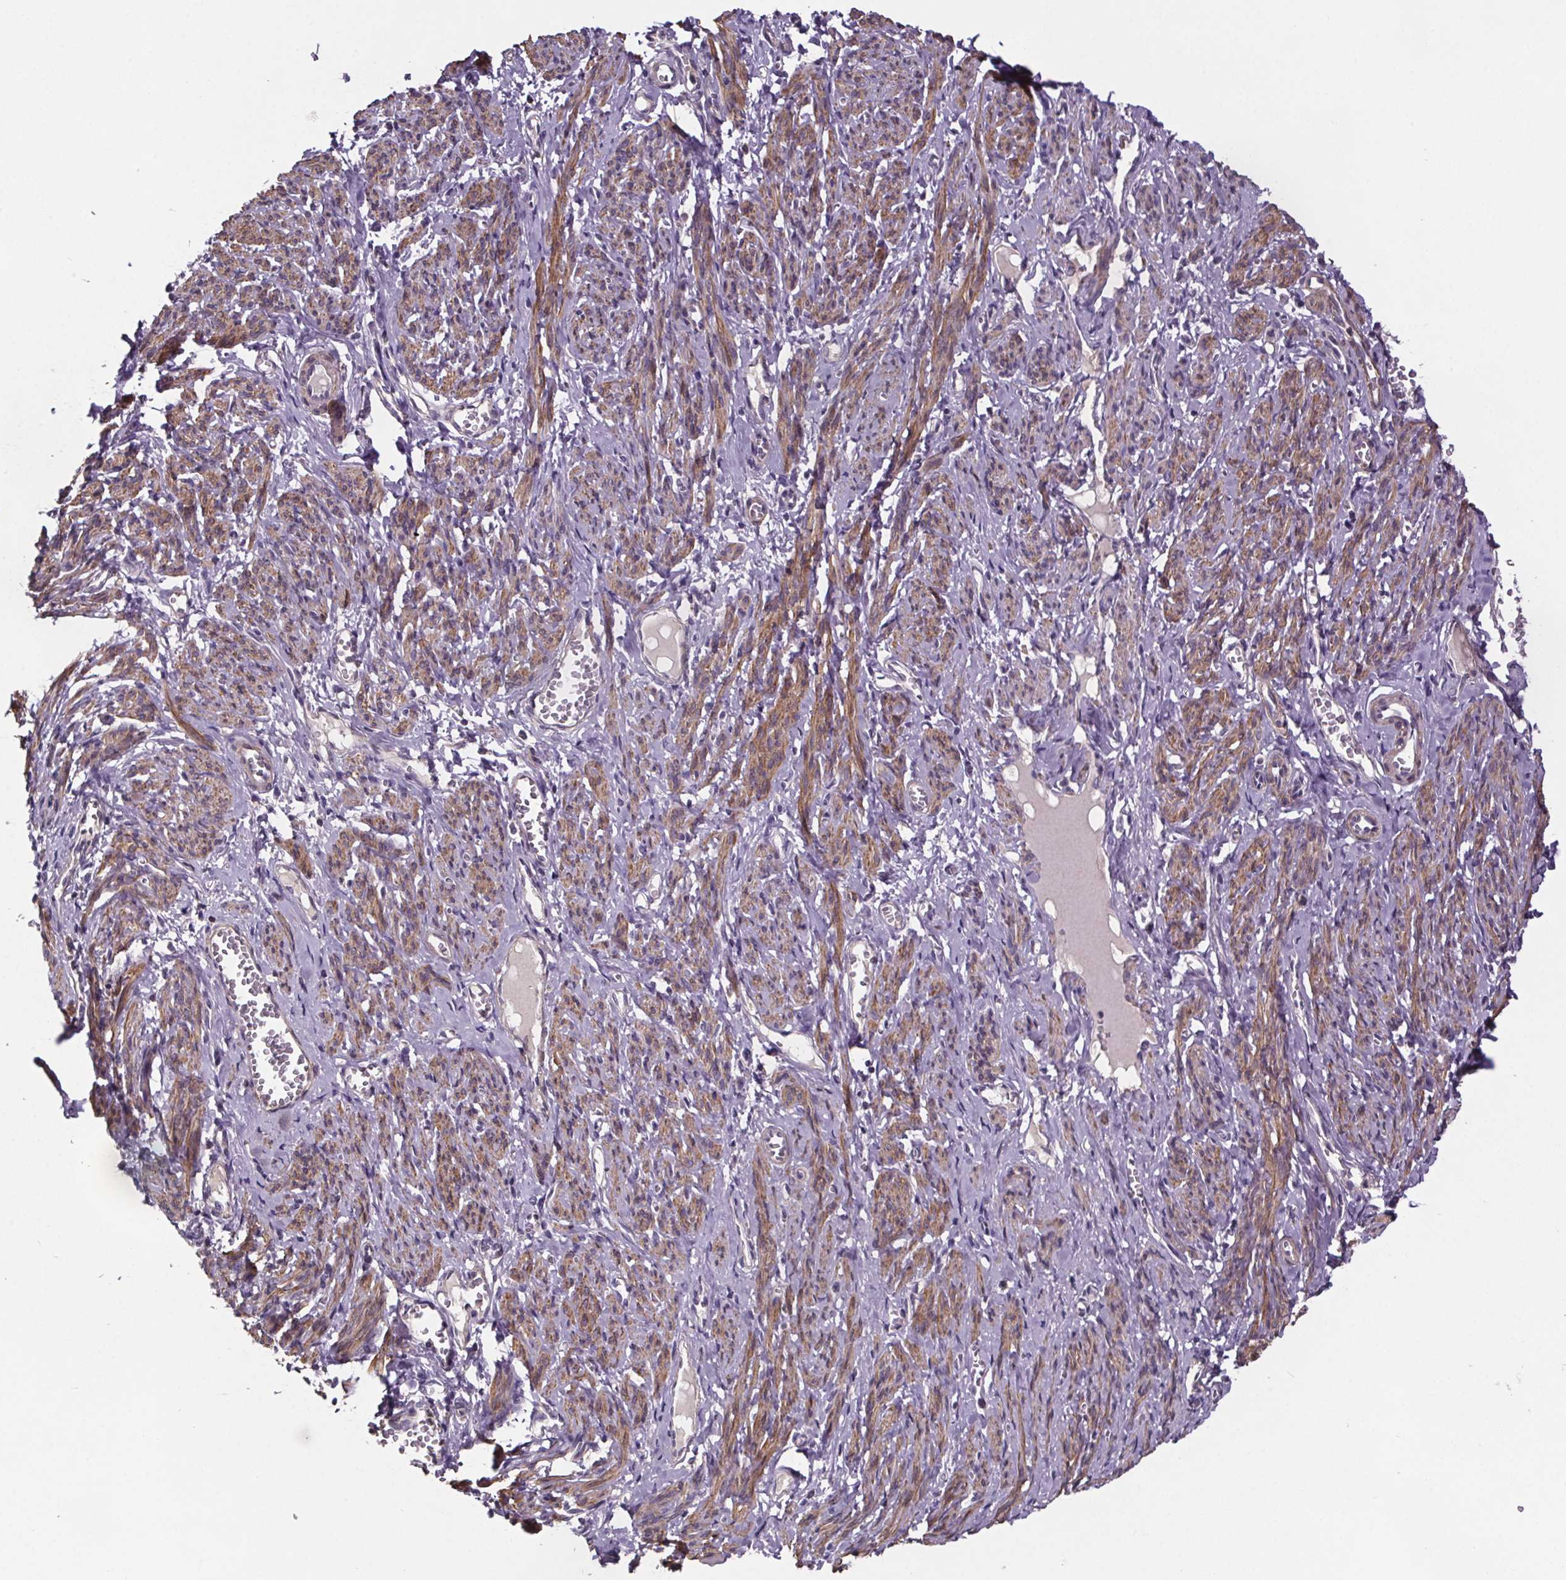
{"staining": {"intensity": "moderate", "quantity": ">75%", "location": "cytoplasmic/membranous"}, "tissue": "smooth muscle", "cell_type": "Smooth muscle cells", "image_type": "normal", "snomed": [{"axis": "morphology", "description": "Normal tissue, NOS"}, {"axis": "topography", "description": "Smooth muscle"}], "caption": "This micrograph shows normal smooth muscle stained with immunohistochemistry to label a protein in brown. The cytoplasmic/membranous of smooth muscle cells show moderate positivity for the protein. Nuclei are counter-stained blue.", "gene": "CLN3", "patient": {"sex": "female", "age": 65}}